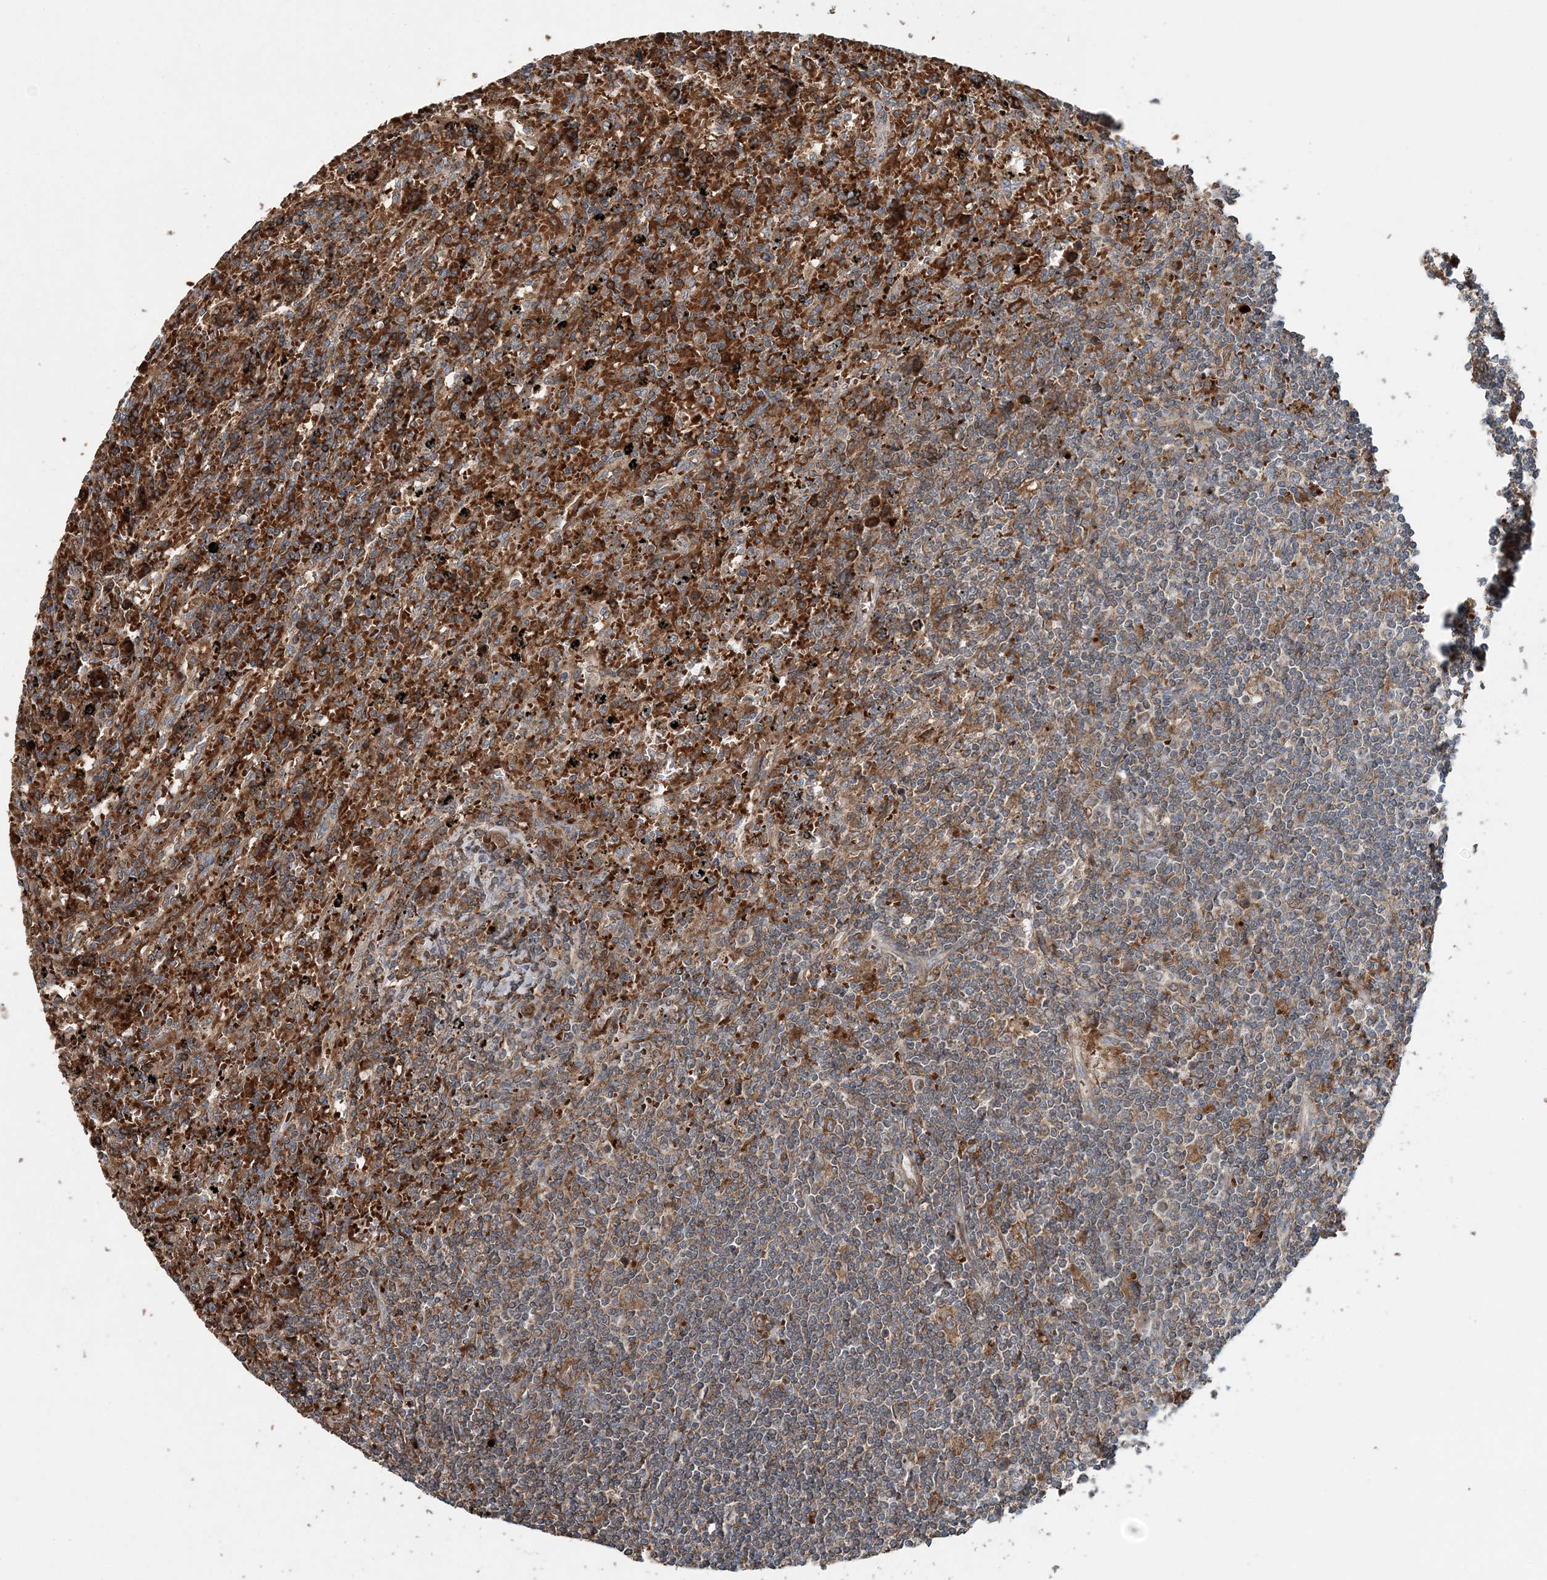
{"staining": {"intensity": "weak", "quantity": "25%-75%", "location": "cytoplasmic/membranous"}, "tissue": "lymphoma", "cell_type": "Tumor cells", "image_type": "cancer", "snomed": [{"axis": "morphology", "description": "Malignant lymphoma, non-Hodgkin's type, Low grade"}, {"axis": "topography", "description": "Spleen"}], "caption": "Immunohistochemistry staining of lymphoma, which displays low levels of weak cytoplasmic/membranous positivity in approximately 25%-75% of tumor cells indicating weak cytoplasmic/membranous protein expression. The staining was performed using DAB (brown) for protein detection and nuclei were counterstained in hematoxylin (blue).", "gene": "TTI1", "patient": {"sex": "male", "age": 76}}